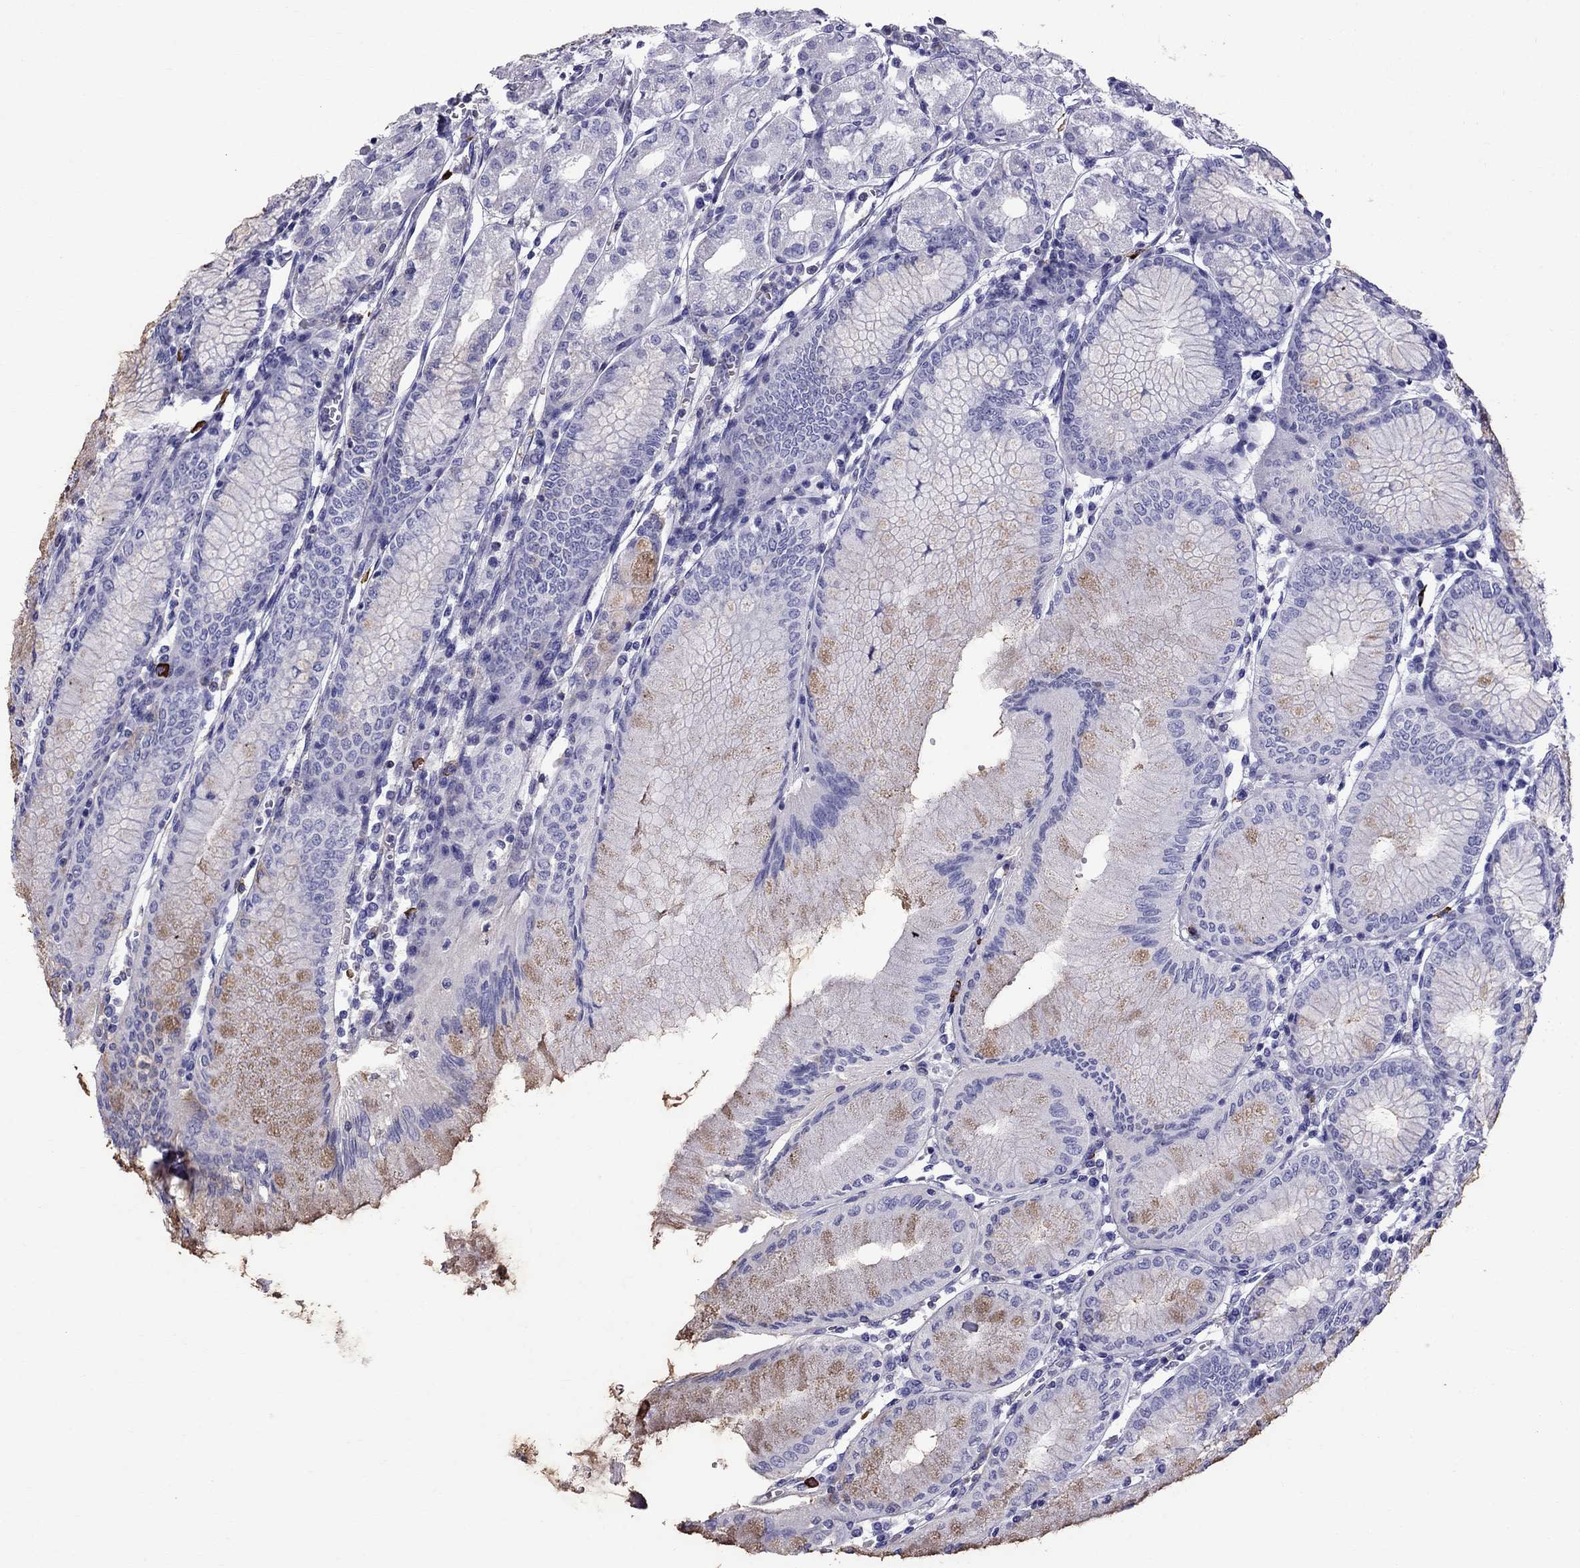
{"staining": {"intensity": "negative", "quantity": "none", "location": "none"}, "tissue": "stomach", "cell_type": "Glandular cells", "image_type": "normal", "snomed": [{"axis": "morphology", "description": "Normal tissue, NOS"}, {"axis": "topography", "description": "Skeletal muscle"}, {"axis": "topography", "description": "Stomach"}], "caption": "Immunohistochemistry image of unremarkable stomach: human stomach stained with DAB (3,3'-diaminobenzidine) shows no significant protein positivity in glandular cells.", "gene": "SCART1", "patient": {"sex": "female", "age": 57}}